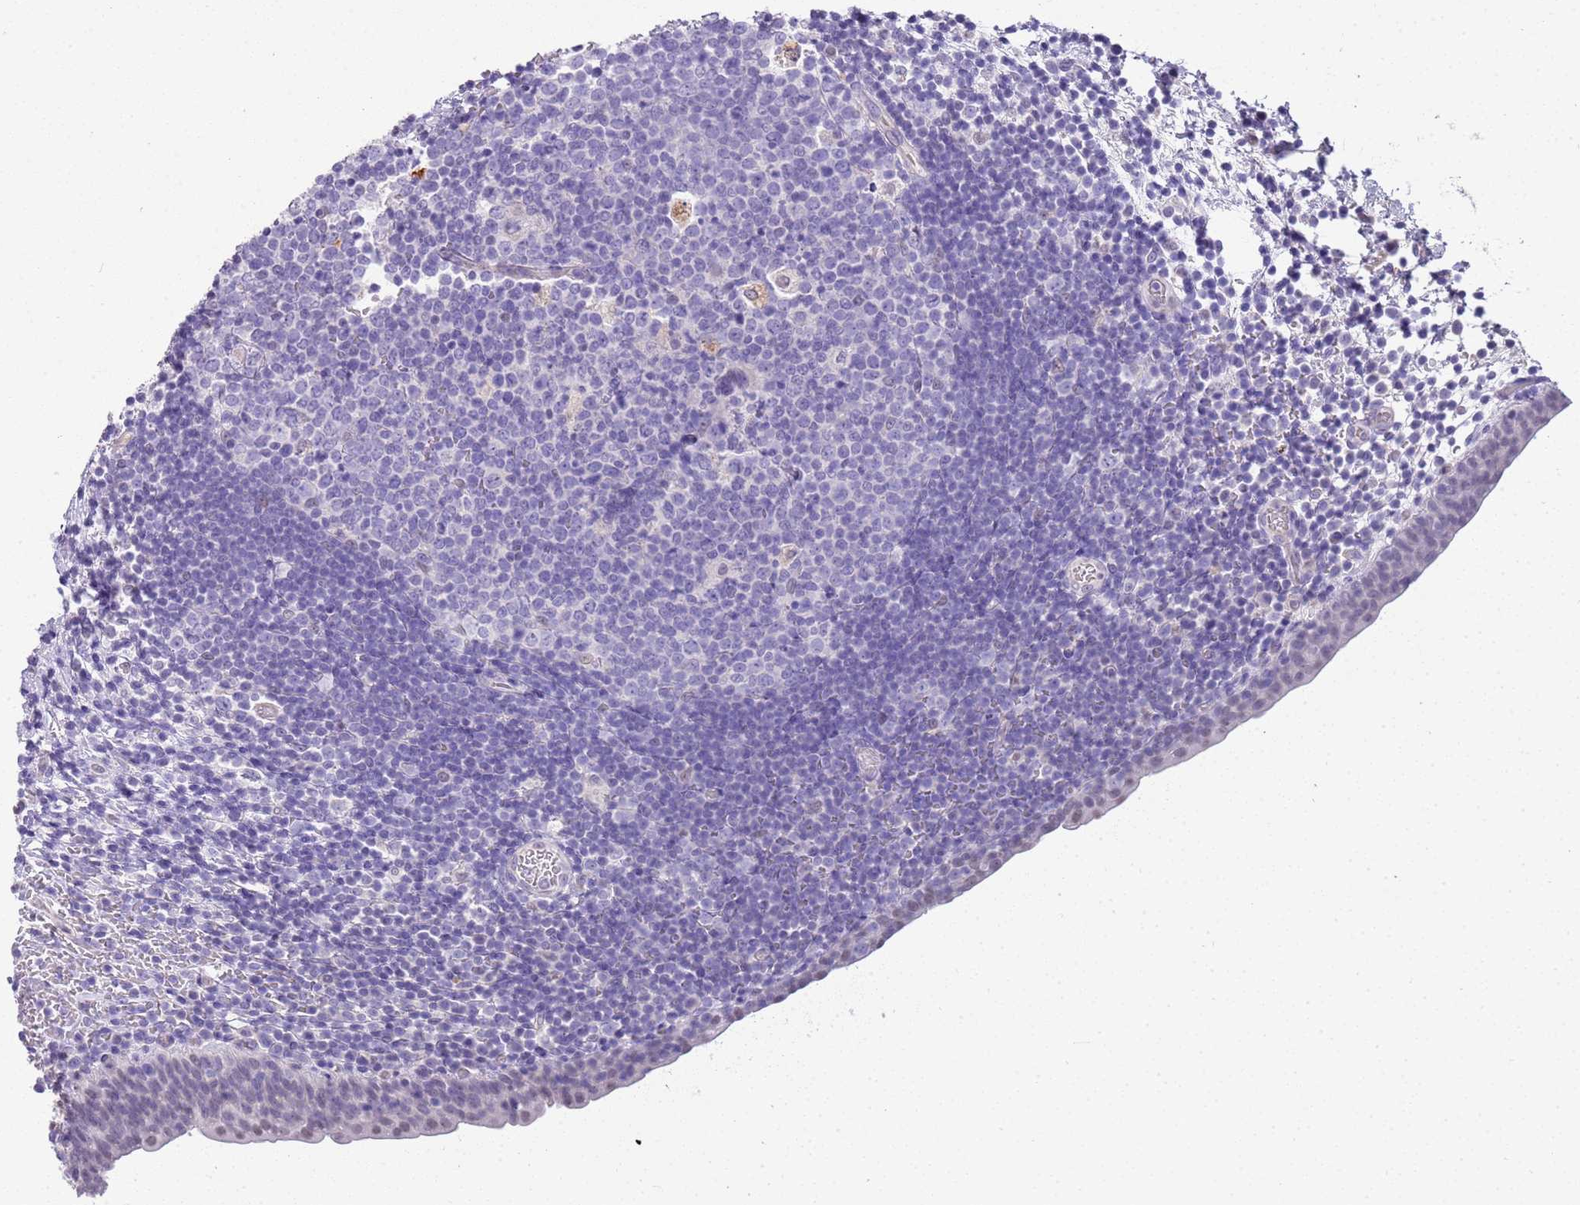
{"staining": {"intensity": "negative", "quantity": "none", "location": "none"}, "tissue": "urinary bladder", "cell_type": "Urothelial cells", "image_type": "normal", "snomed": [{"axis": "morphology", "description": "Normal tissue, NOS"}, {"axis": "topography", "description": "Urinary bladder"}], "caption": "This is a photomicrograph of immunohistochemistry (IHC) staining of normal urinary bladder, which shows no positivity in urothelial cells. The staining was performed using DAB (3,3'-diaminobenzidine) to visualize the protein expression in brown, while the nuclei were stained in blue with hematoxylin (Magnification: 20x).", "gene": "CTRC", "patient": {"sex": "male", "age": 83}}